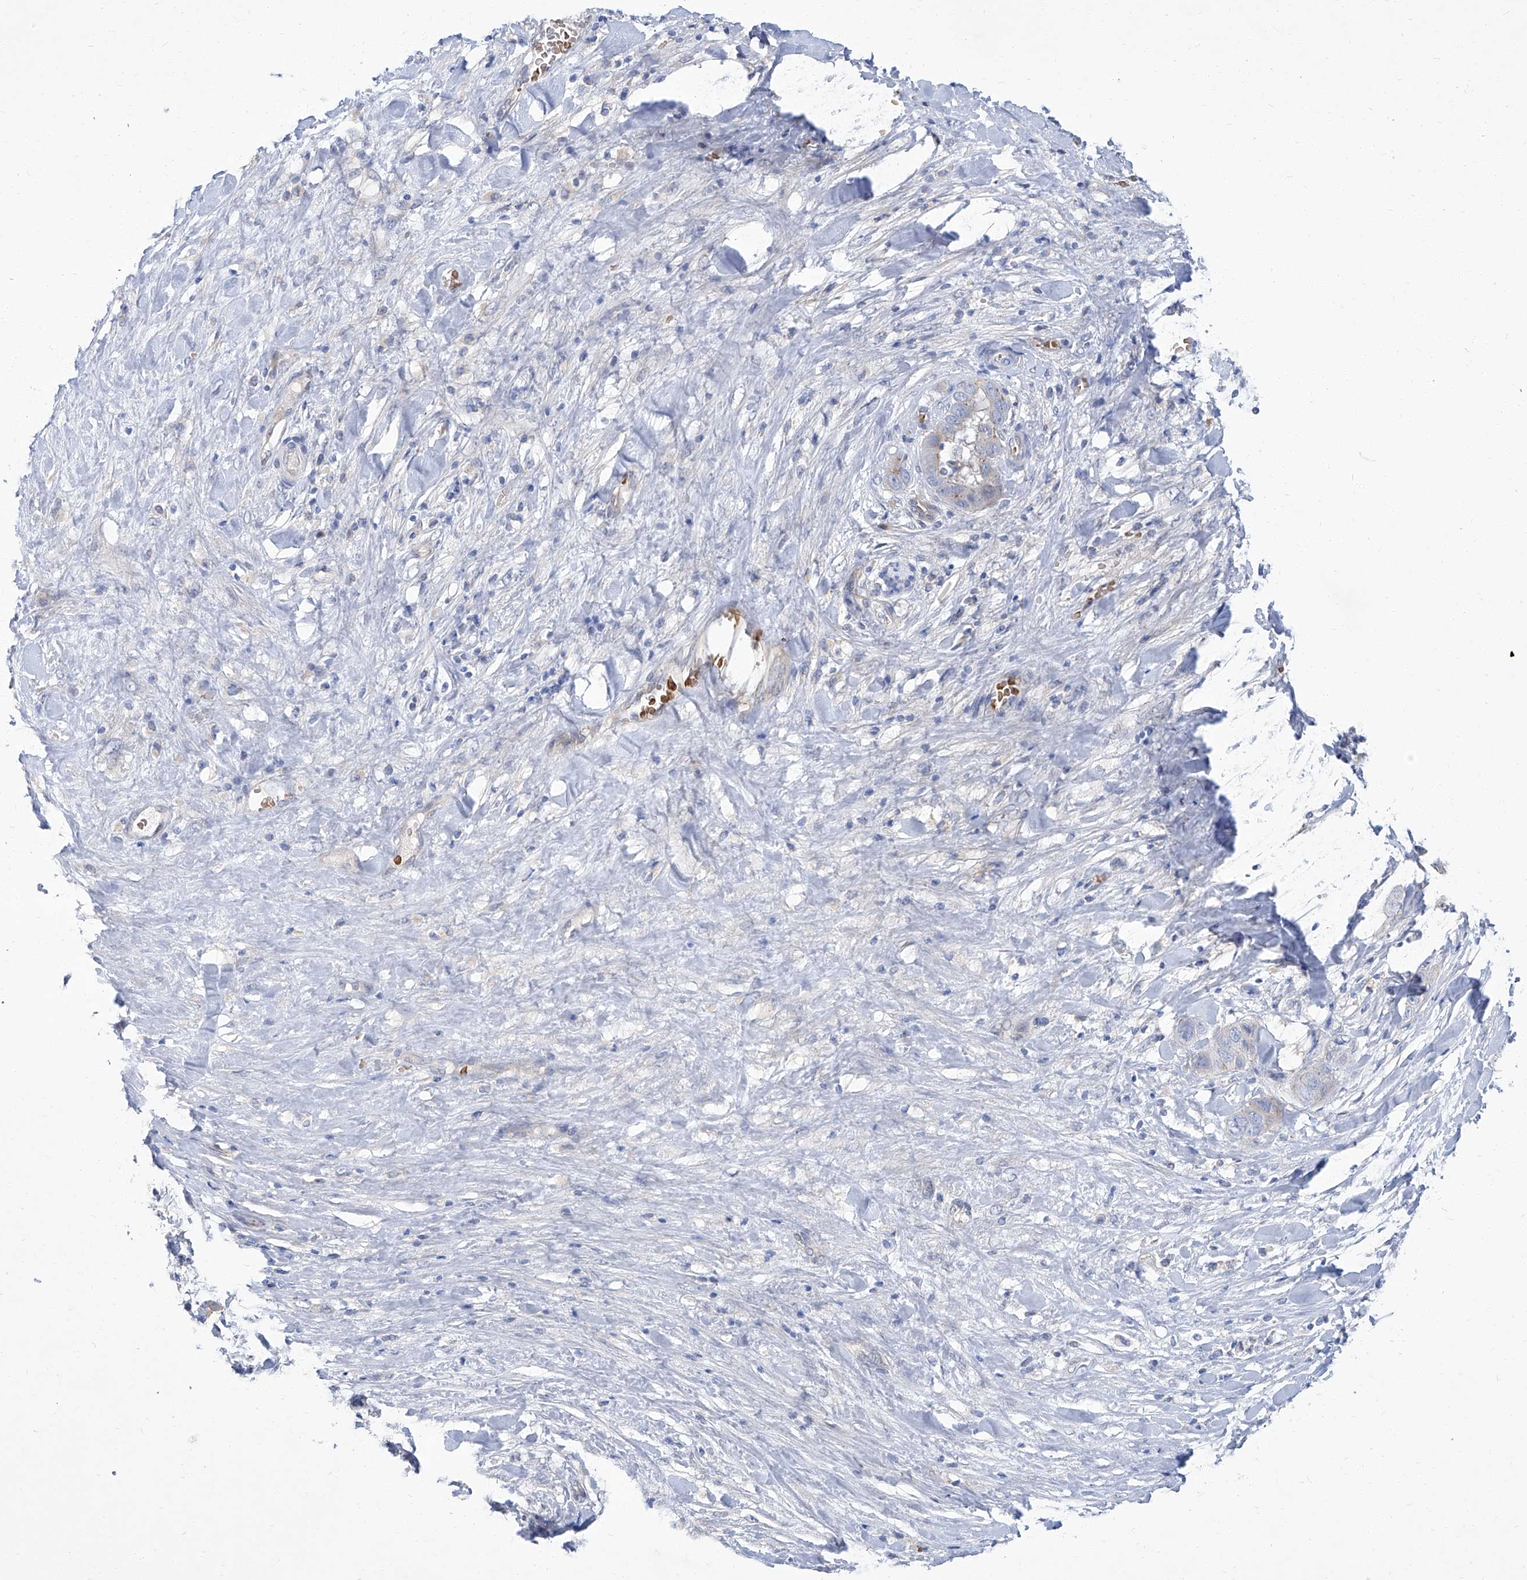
{"staining": {"intensity": "moderate", "quantity": "<25%", "location": "cytoplasmic/membranous"}, "tissue": "liver cancer", "cell_type": "Tumor cells", "image_type": "cancer", "snomed": [{"axis": "morphology", "description": "Cholangiocarcinoma"}, {"axis": "topography", "description": "Liver"}], "caption": "Moderate cytoplasmic/membranous staining for a protein is present in about <25% of tumor cells of liver cancer using immunohistochemistry.", "gene": "PARD3", "patient": {"sex": "female", "age": 52}}